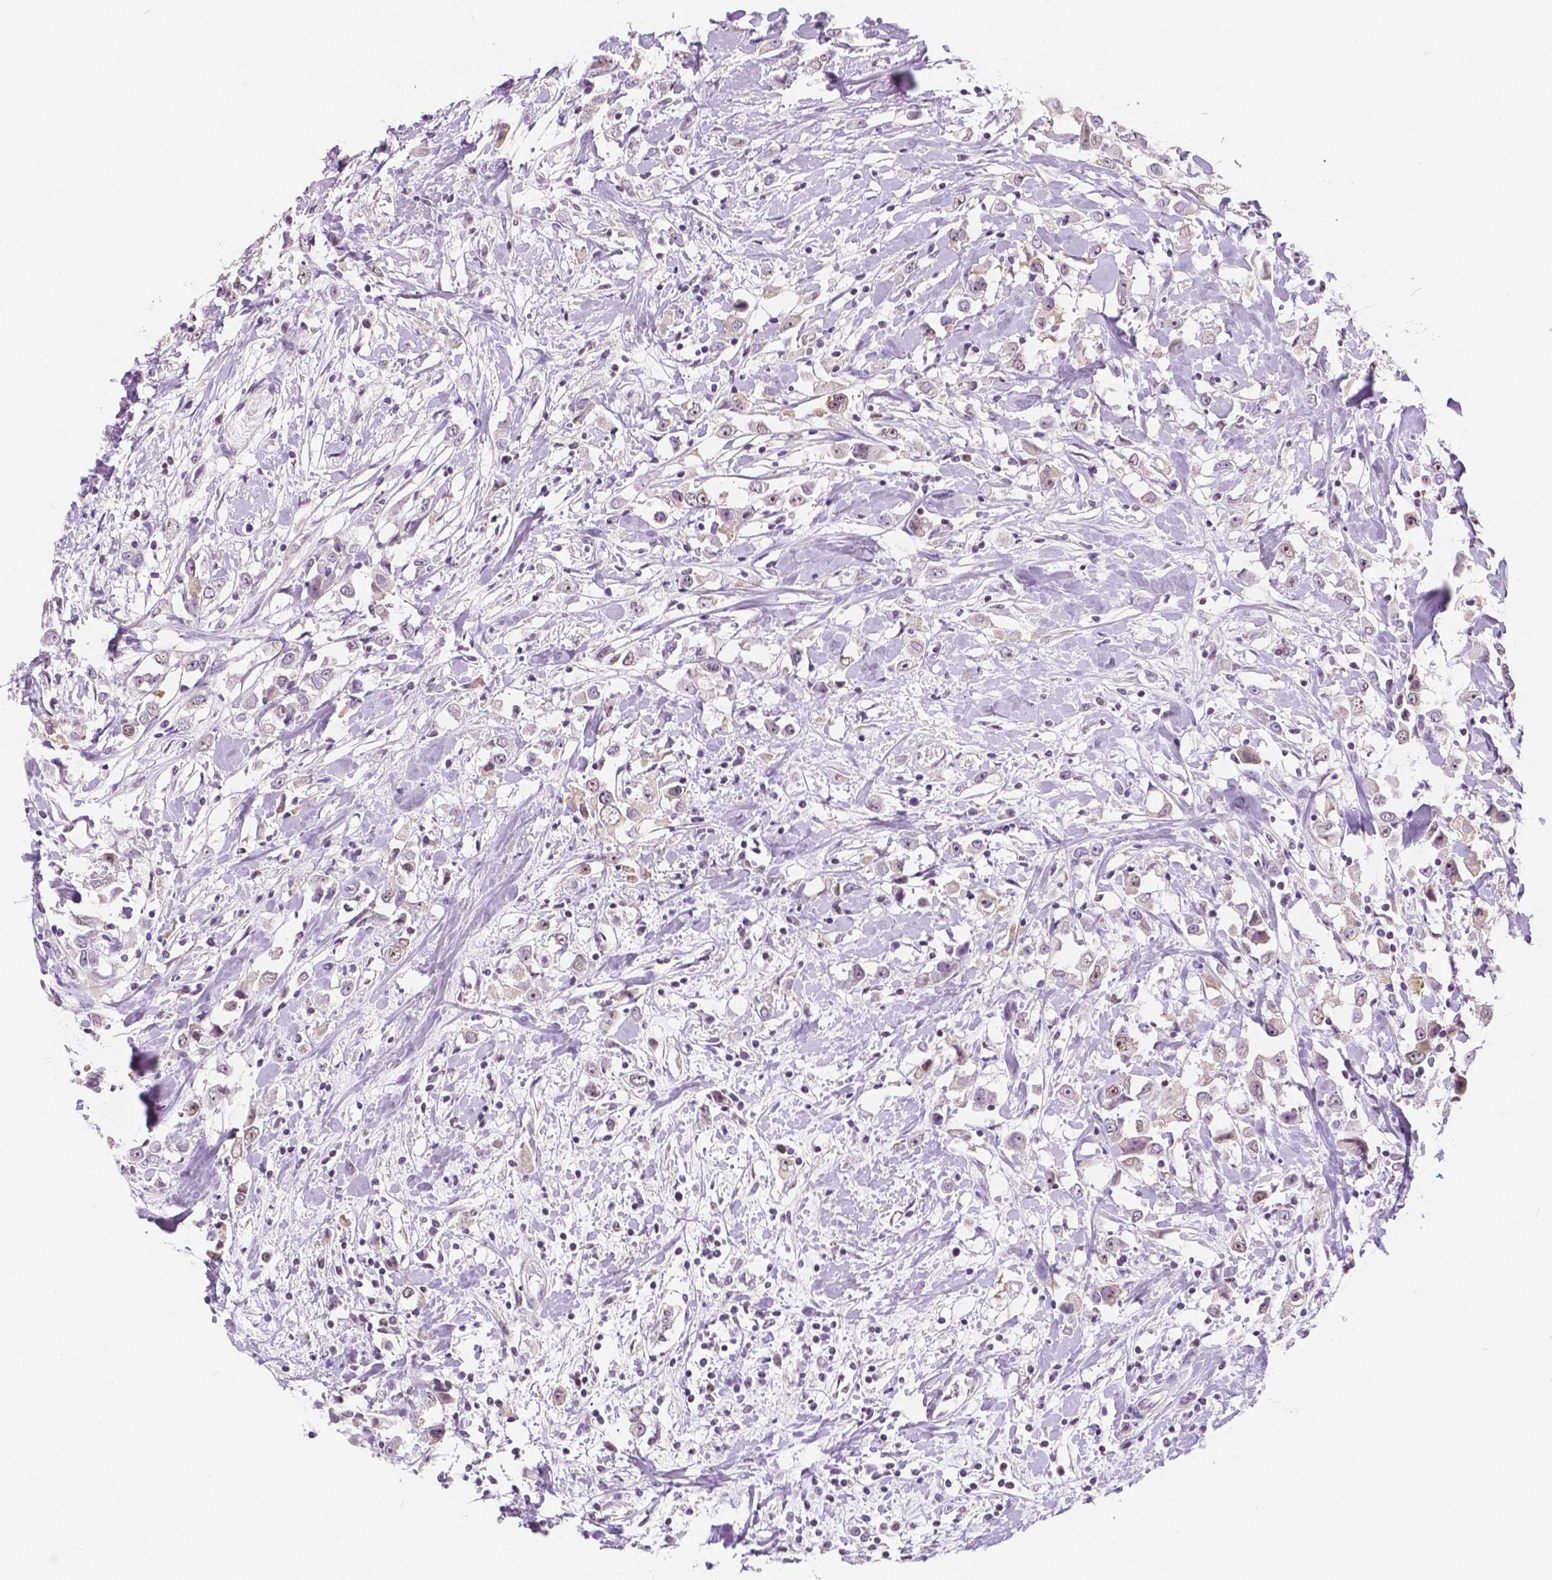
{"staining": {"intensity": "weak", "quantity": "<25%", "location": "nuclear"}, "tissue": "breast cancer", "cell_type": "Tumor cells", "image_type": "cancer", "snomed": [{"axis": "morphology", "description": "Duct carcinoma"}, {"axis": "topography", "description": "Breast"}], "caption": "Tumor cells are negative for brown protein staining in invasive ductal carcinoma (breast).", "gene": "NOLC1", "patient": {"sex": "female", "age": 61}}